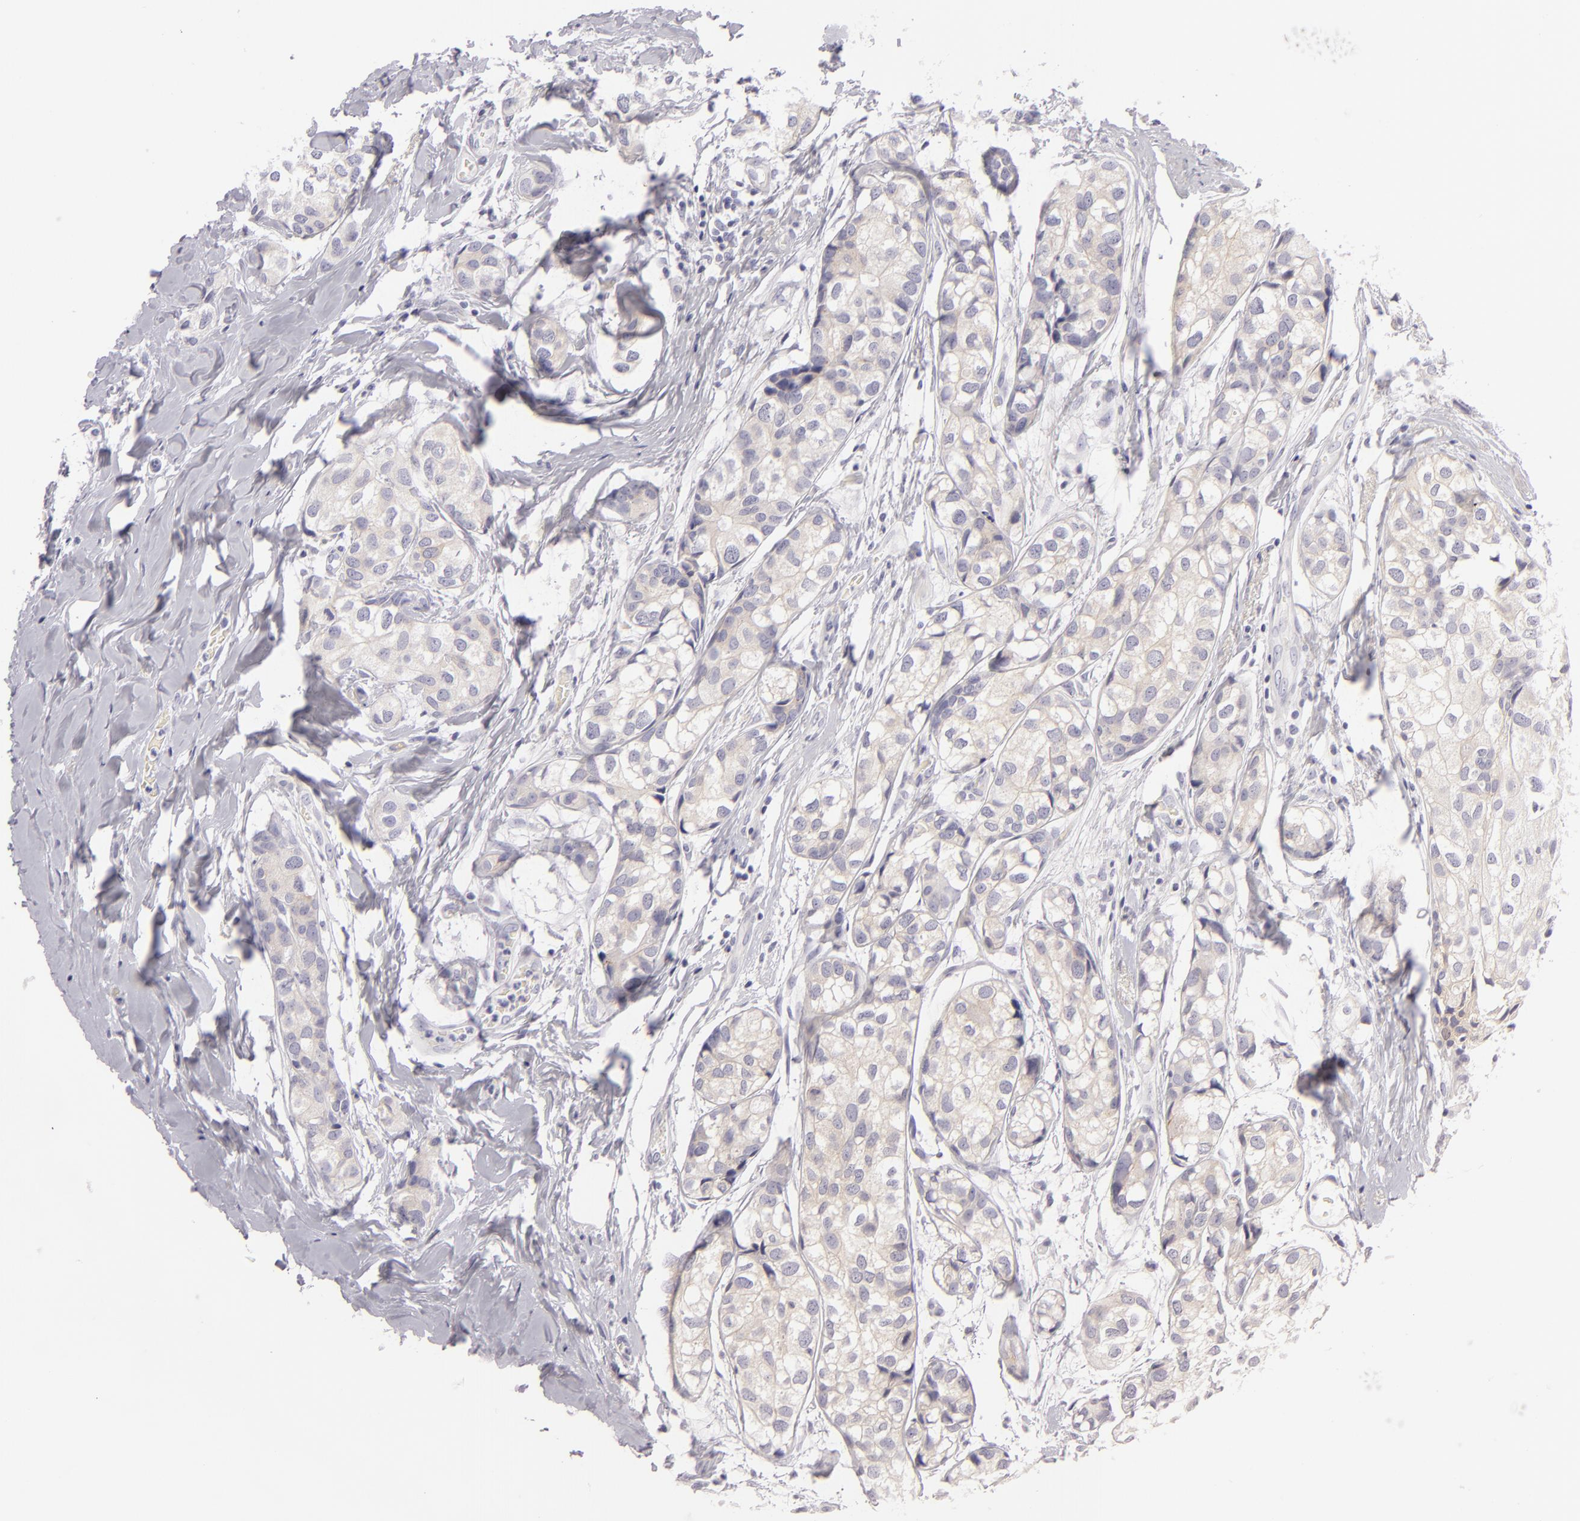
{"staining": {"intensity": "weak", "quantity": "25%-75%", "location": "cytoplasmic/membranous"}, "tissue": "breast cancer", "cell_type": "Tumor cells", "image_type": "cancer", "snomed": [{"axis": "morphology", "description": "Duct carcinoma"}, {"axis": "topography", "description": "Breast"}], "caption": "Weak cytoplasmic/membranous staining for a protein is present in approximately 25%-75% of tumor cells of breast cancer using immunohistochemistry (IHC).", "gene": "DLG4", "patient": {"sex": "female", "age": 68}}